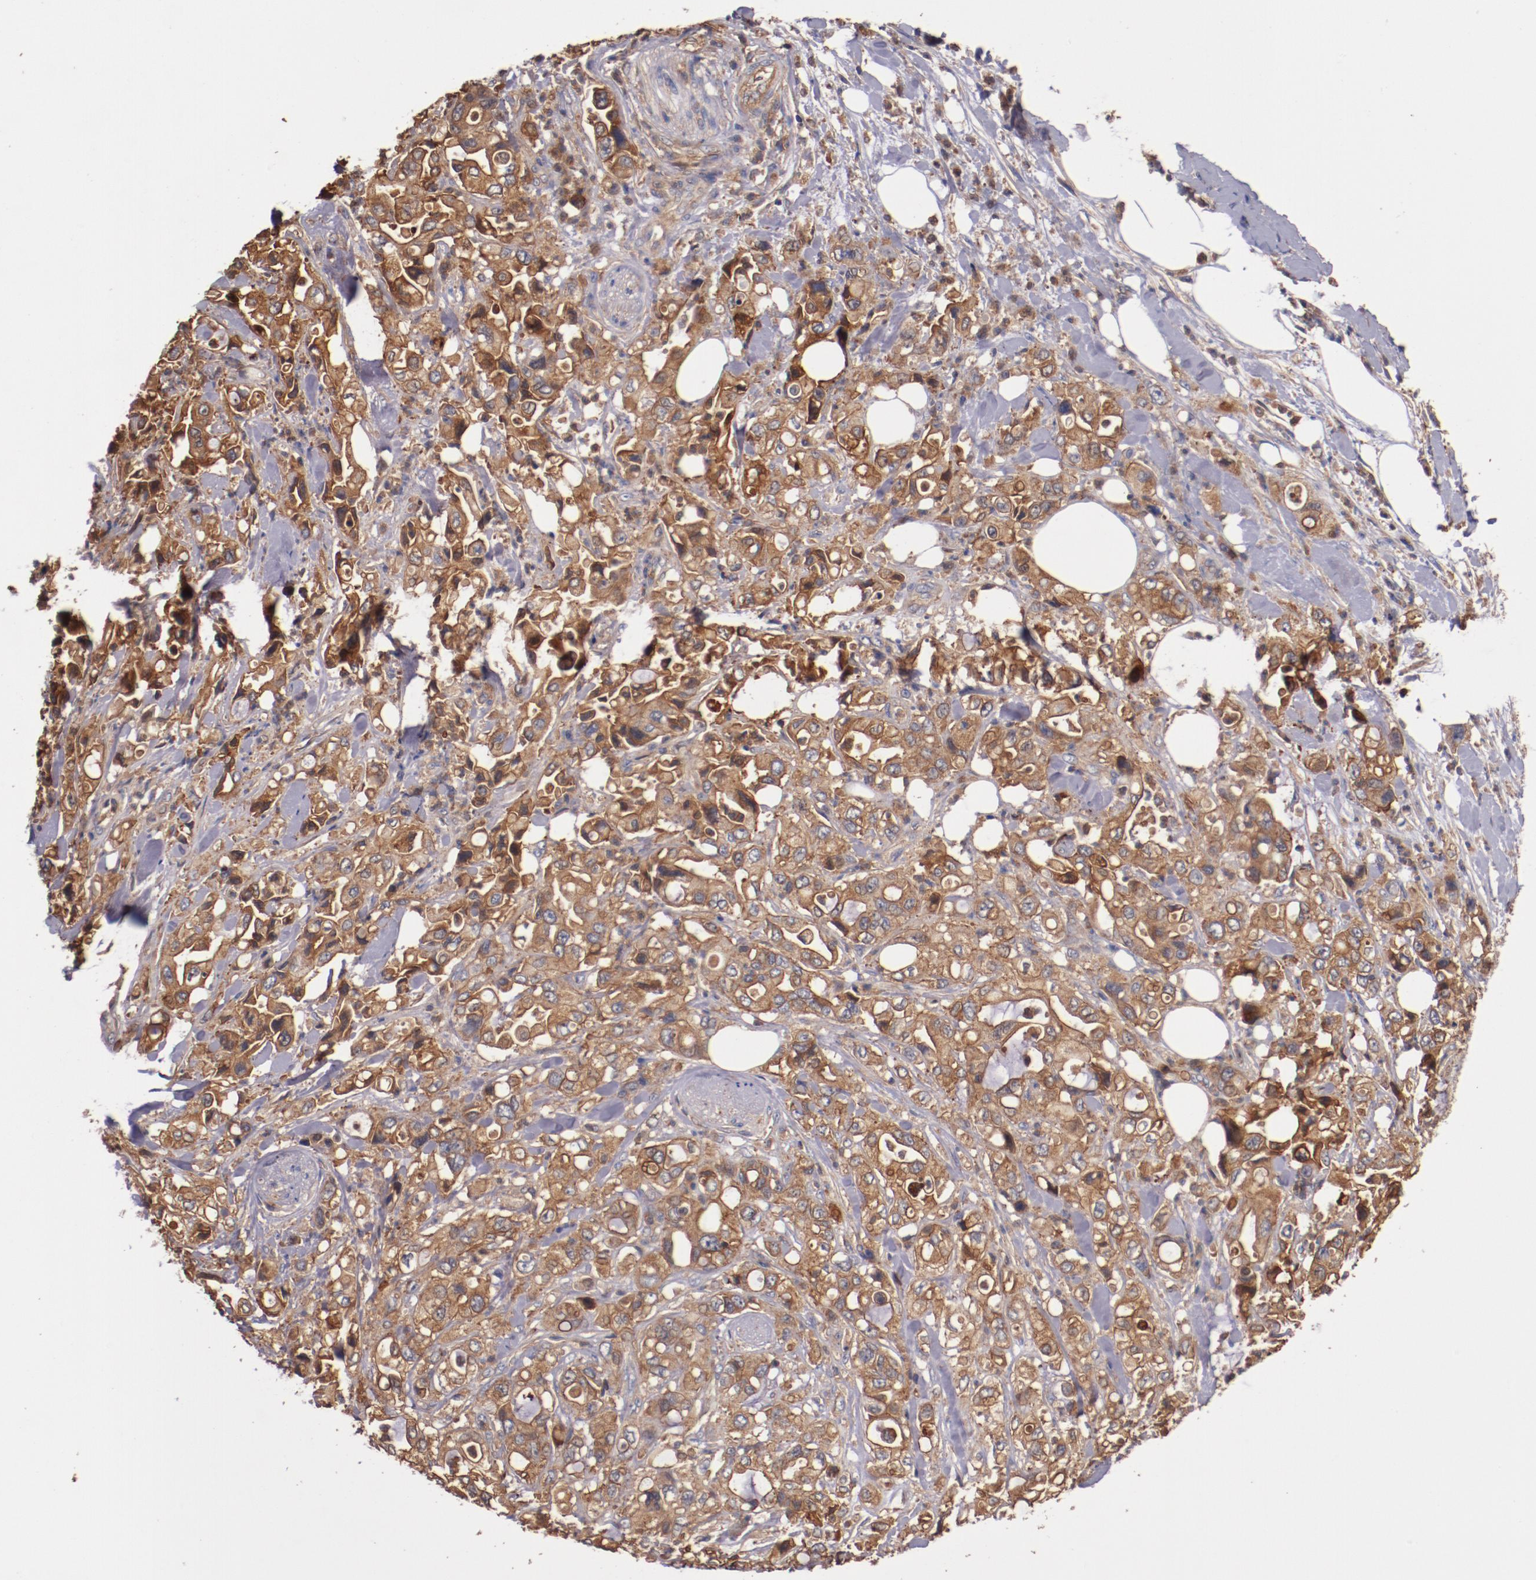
{"staining": {"intensity": "strong", "quantity": ">75%", "location": "cytoplasmic/membranous"}, "tissue": "pancreatic cancer", "cell_type": "Tumor cells", "image_type": "cancer", "snomed": [{"axis": "morphology", "description": "Adenocarcinoma, NOS"}, {"axis": "topography", "description": "Pancreas"}], "caption": "Immunohistochemistry (IHC) (DAB) staining of human pancreatic adenocarcinoma demonstrates strong cytoplasmic/membranous protein expression in about >75% of tumor cells. The staining was performed using DAB (3,3'-diaminobenzidine), with brown indicating positive protein expression. Nuclei are stained blue with hematoxylin.", "gene": "TMOD3", "patient": {"sex": "male", "age": 70}}